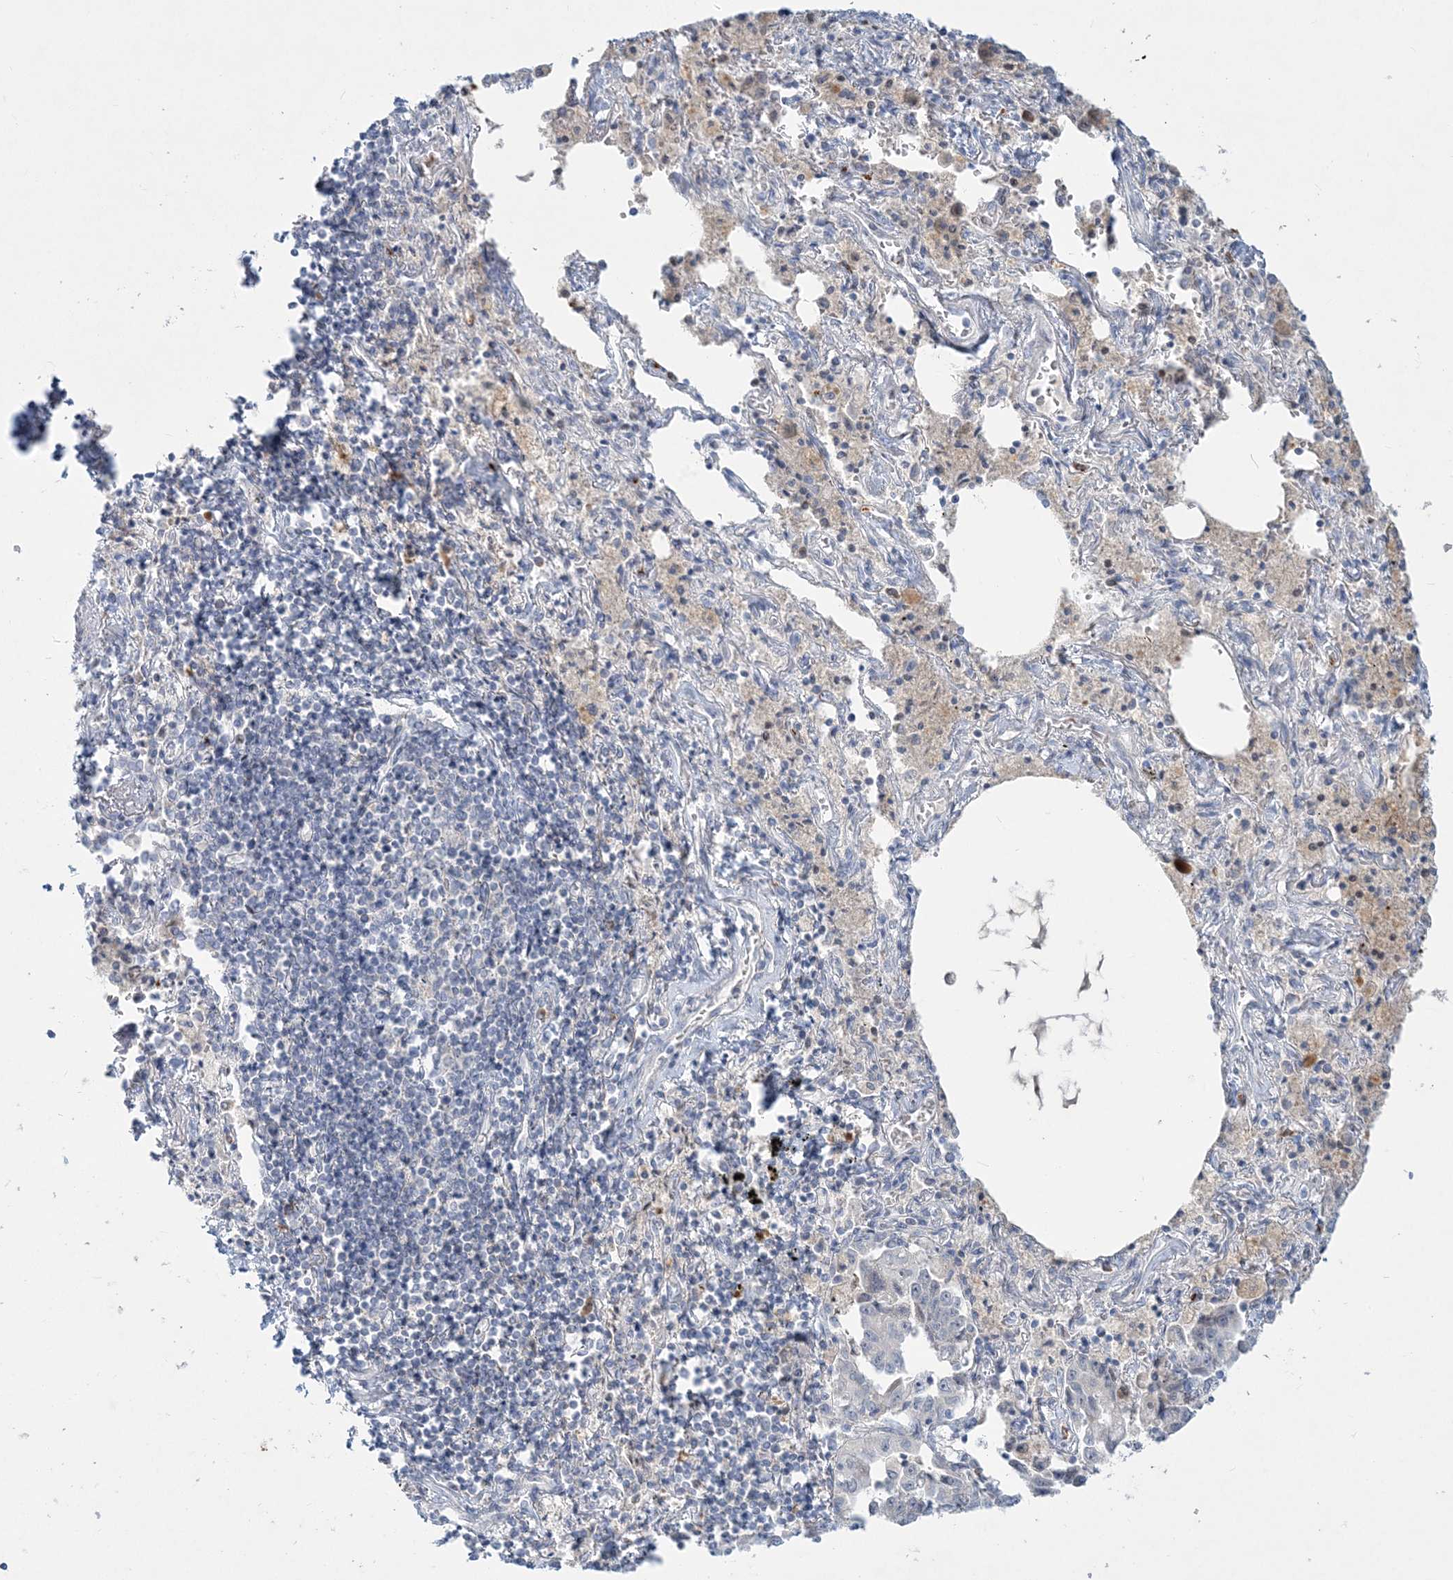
{"staining": {"intensity": "negative", "quantity": "none", "location": "none"}, "tissue": "lung cancer", "cell_type": "Tumor cells", "image_type": "cancer", "snomed": [{"axis": "morphology", "description": "Adenocarcinoma, NOS"}, {"axis": "topography", "description": "Lung"}], "caption": "The photomicrograph reveals no staining of tumor cells in lung cancer (adenocarcinoma).", "gene": "DNAH5", "patient": {"sex": "female", "age": 51}}